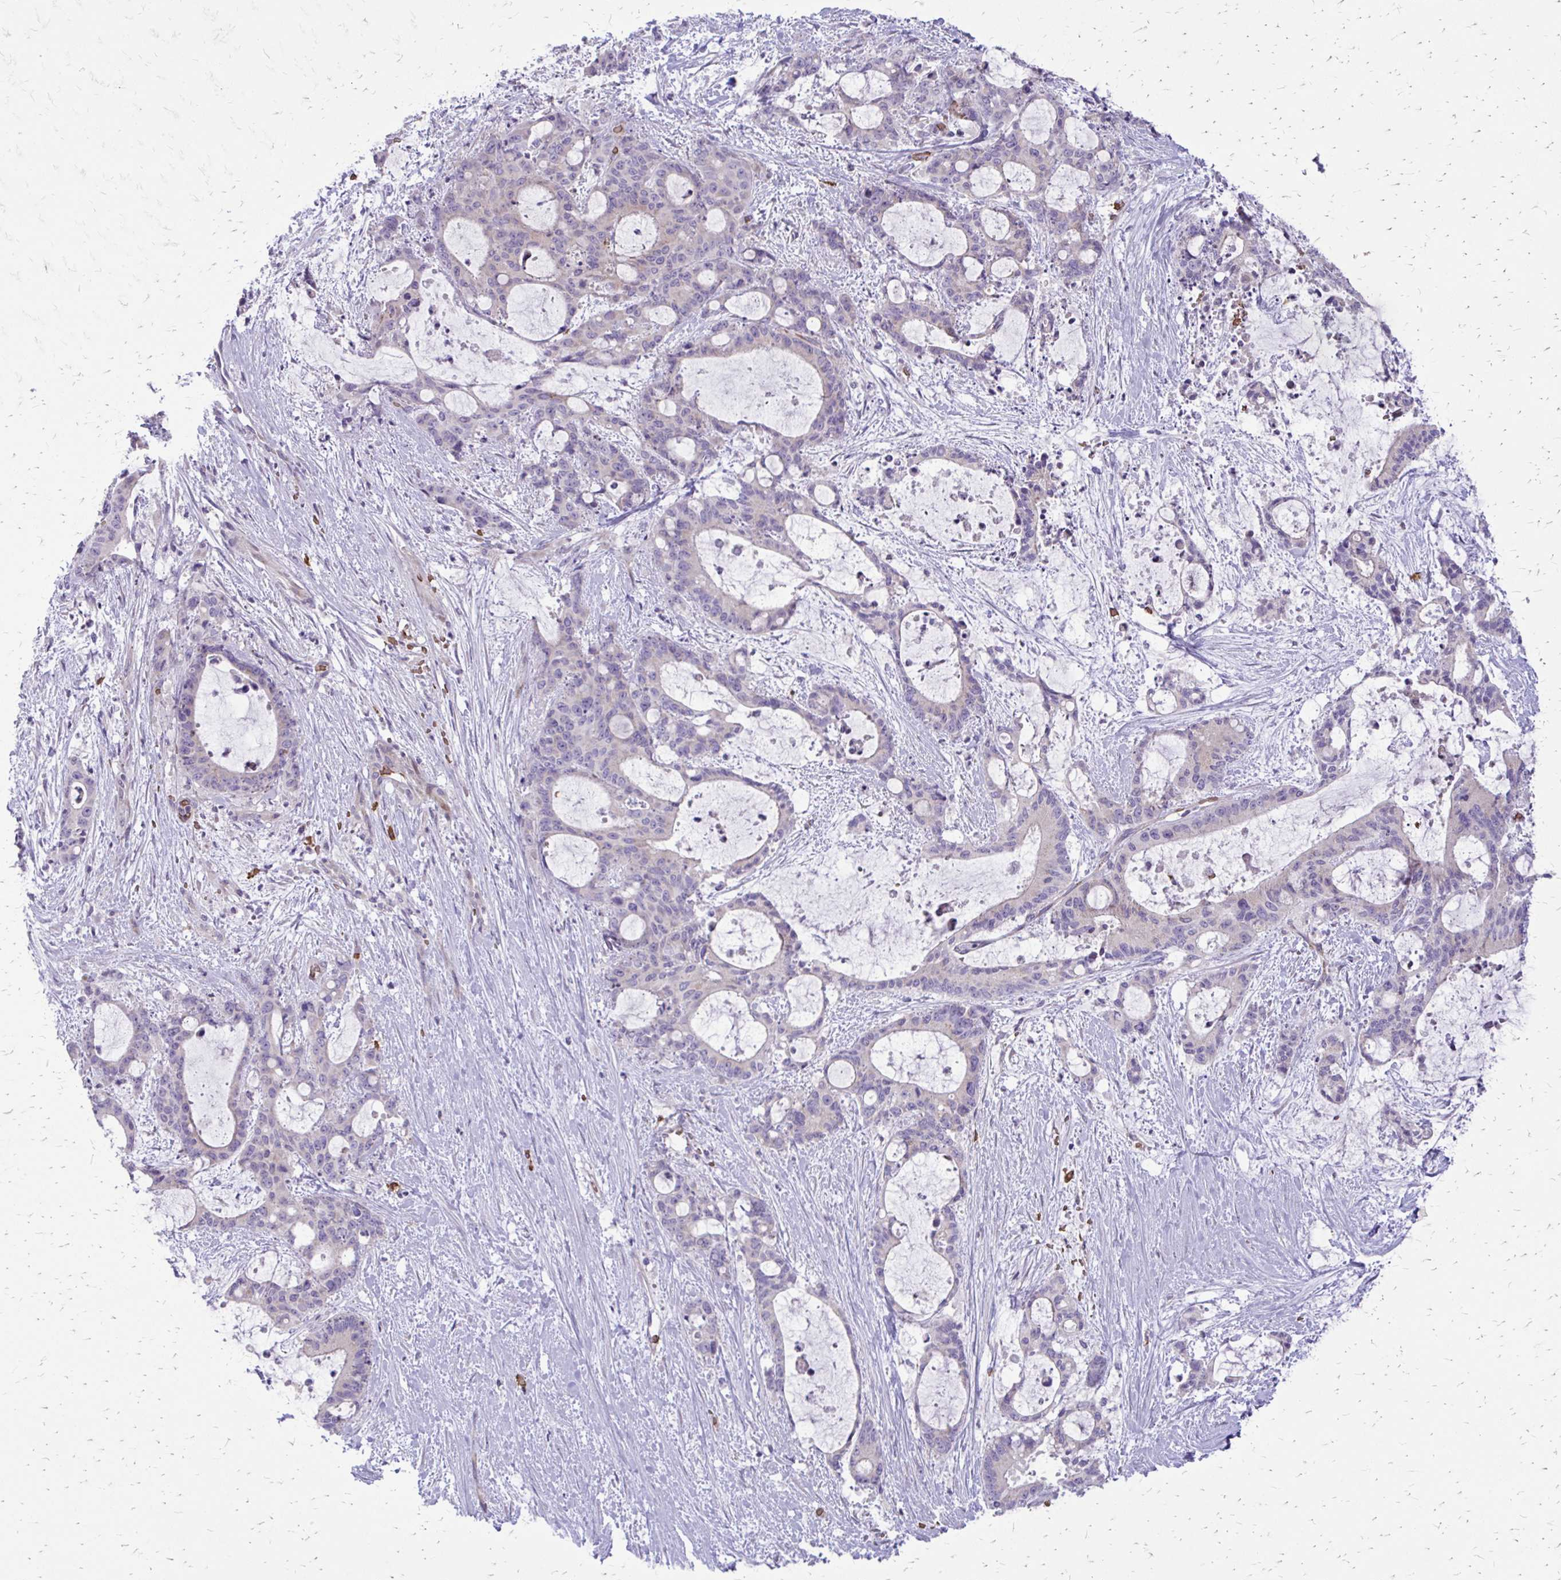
{"staining": {"intensity": "negative", "quantity": "none", "location": "none"}, "tissue": "liver cancer", "cell_type": "Tumor cells", "image_type": "cancer", "snomed": [{"axis": "morphology", "description": "Normal tissue, NOS"}, {"axis": "morphology", "description": "Cholangiocarcinoma"}, {"axis": "topography", "description": "Liver"}, {"axis": "topography", "description": "Peripheral nerve tissue"}], "caption": "Tumor cells are negative for brown protein staining in liver cholangiocarcinoma. (Stains: DAB (3,3'-diaminobenzidine) IHC with hematoxylin counter stain, Microscopy: brightfield microscopy at high magnification).", "gene": "FUNDC2", "patient": {"sex": "female", "age": 73}}